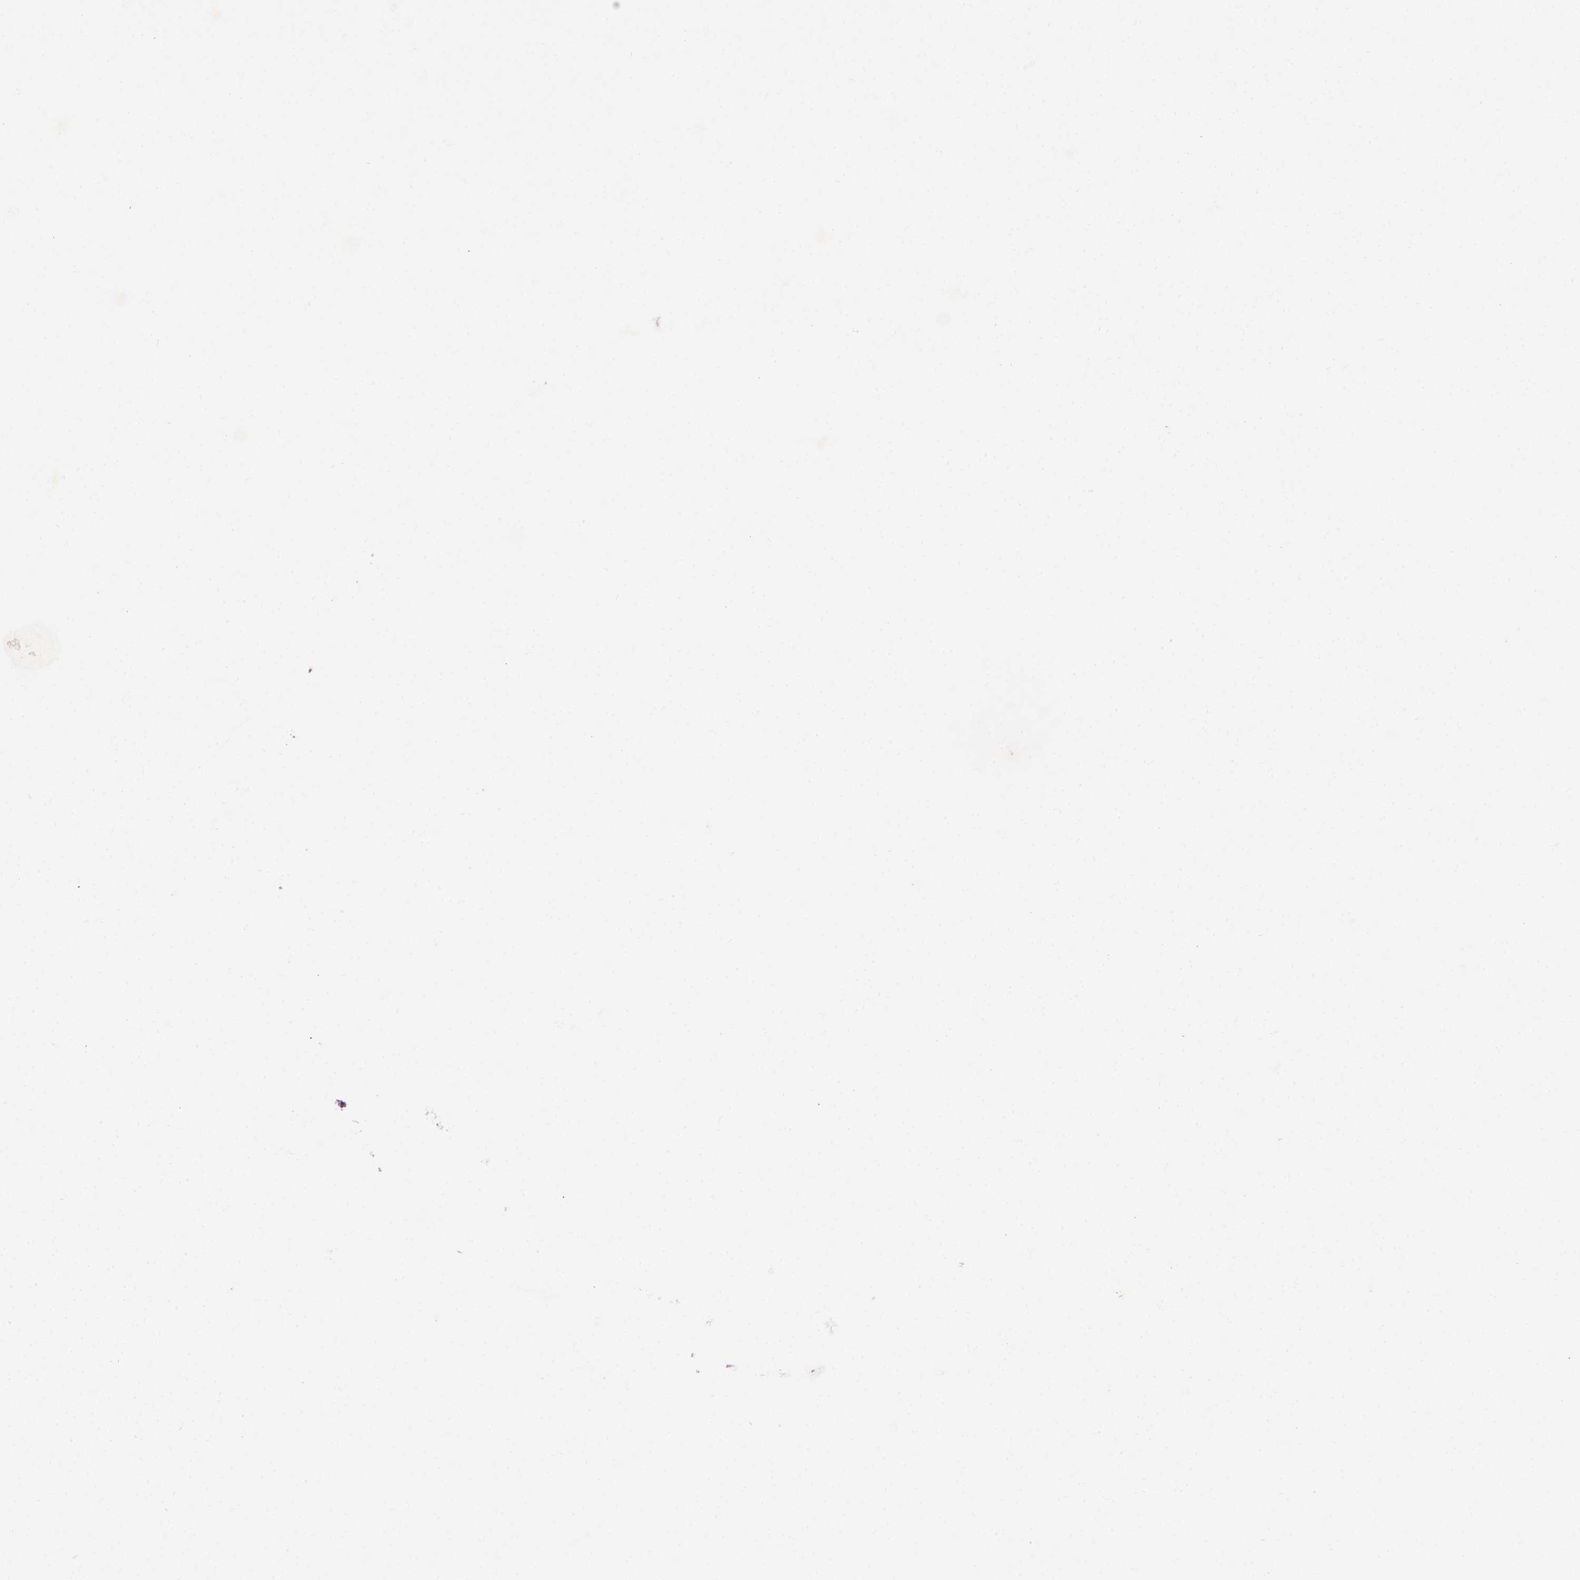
{"staining": {"intensity": "weak", "quantity": "<25%", "location": "cytoplasmic/membranous"}, "tissue": "skin", "cell_type": "Epidermal cells", "image_type": "normal", "snomed": [{"axis": "morphology", "description": "Normal tissue, NOS"}, {"axis": "topography", "description": "Anal"}], "caption": "The micrograph reveals no significant positivity in epidermal cells of skin. (Stains: DAB immunohistochemistry (IHC) with hematoxylin counter stain, Microscopy: brightfield microscopy at high magnification).", "gene": "ARL5C", "patient": {"sex": "female", "age": 46}}